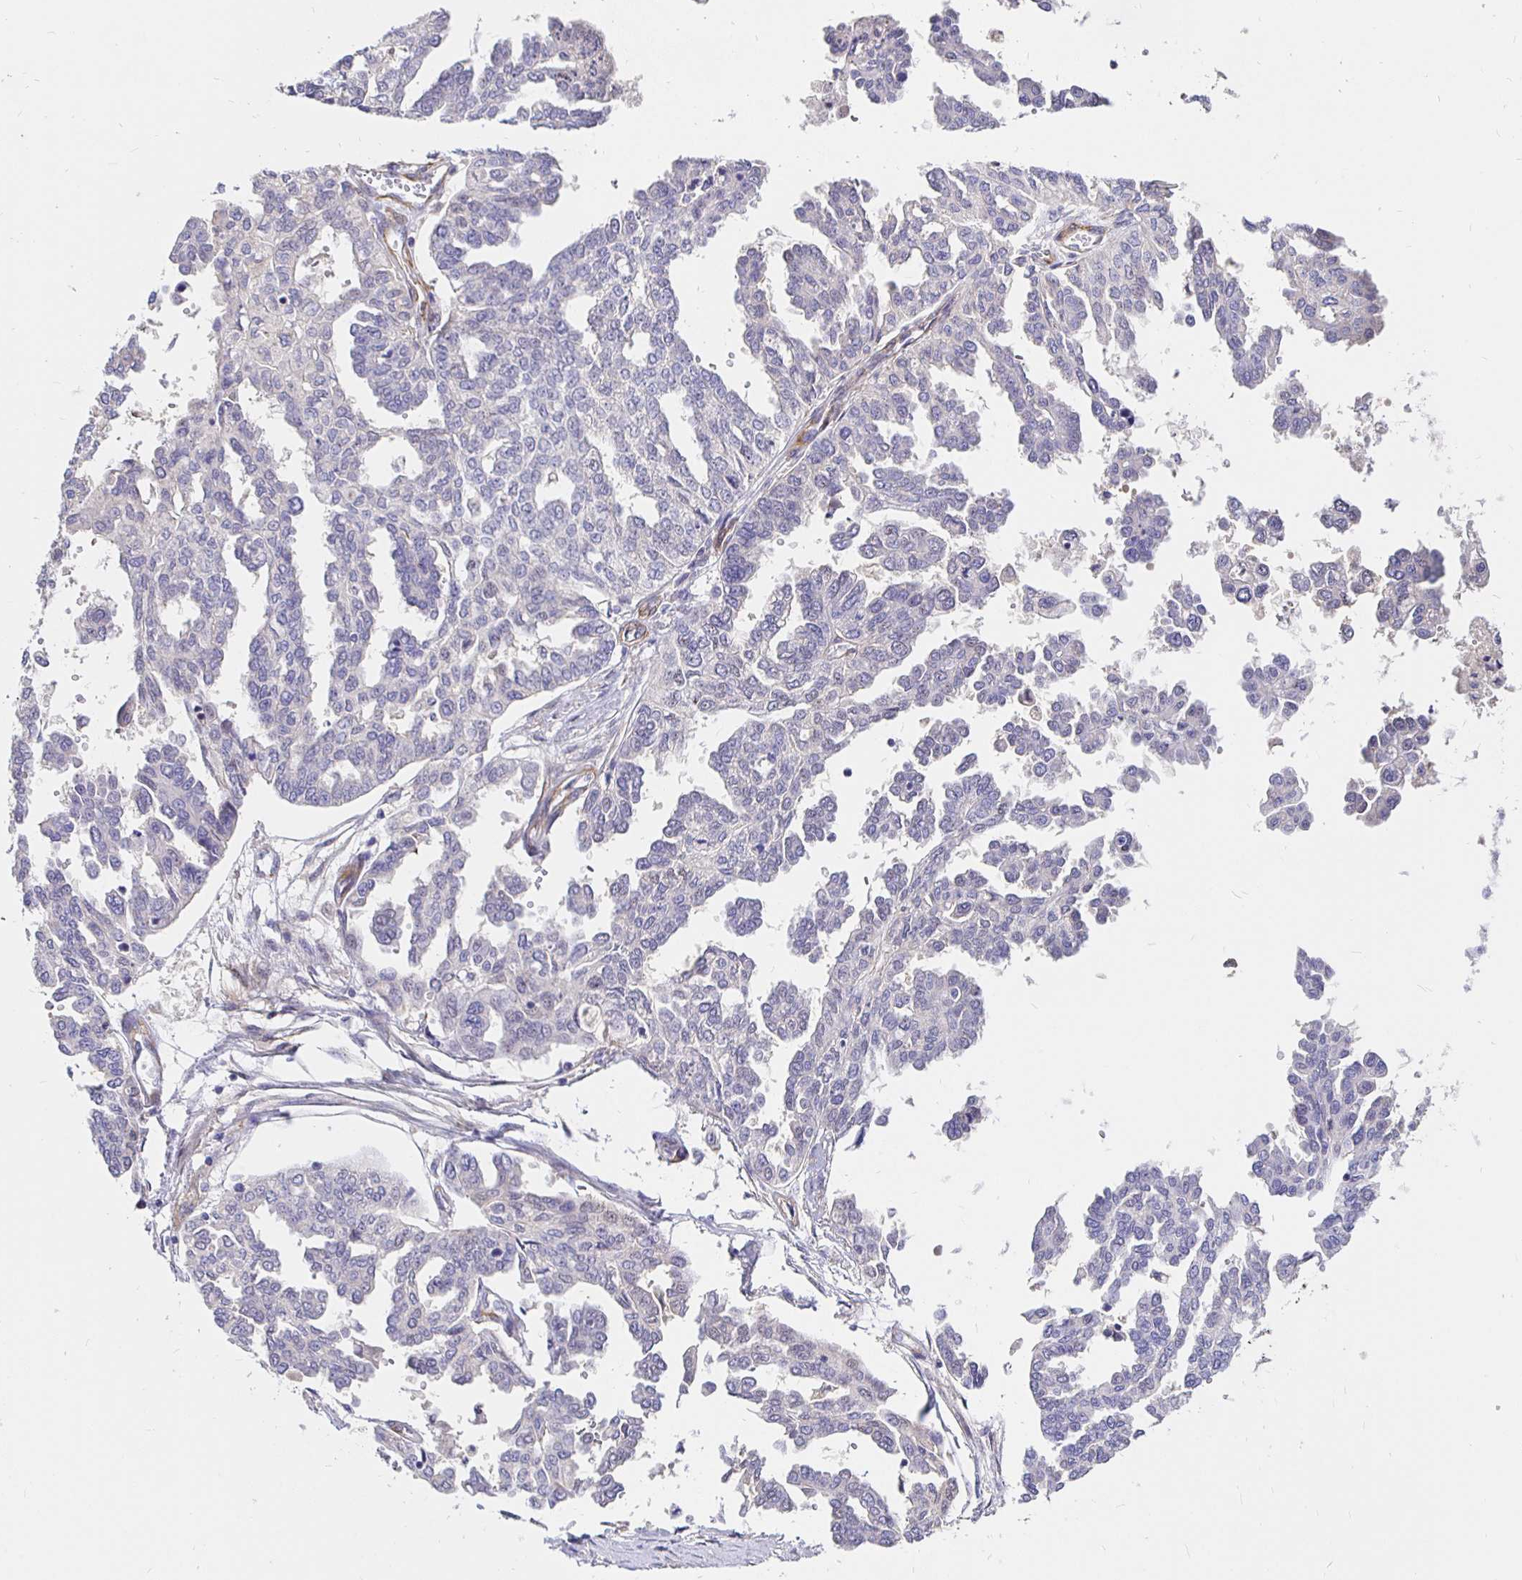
{"staining": {"intensity": "negative", "quantity": "none", "location": "none"}, "tissue": "ovarian cancer", "cell_type": "Tumor cells", "image_type": "cancer", "snomed": [{"axis": "morphology", "description": "Cystadenocarcinoma, serous, NOS"}, {"axis": "topography", "description": "Ovary"}], "caption": "Protein analysis of ovarian cancer displays no significant staining in tumor cells.", "gene": "PALM2AKAP2", "patient": {"sex": "female", "age": 53}}